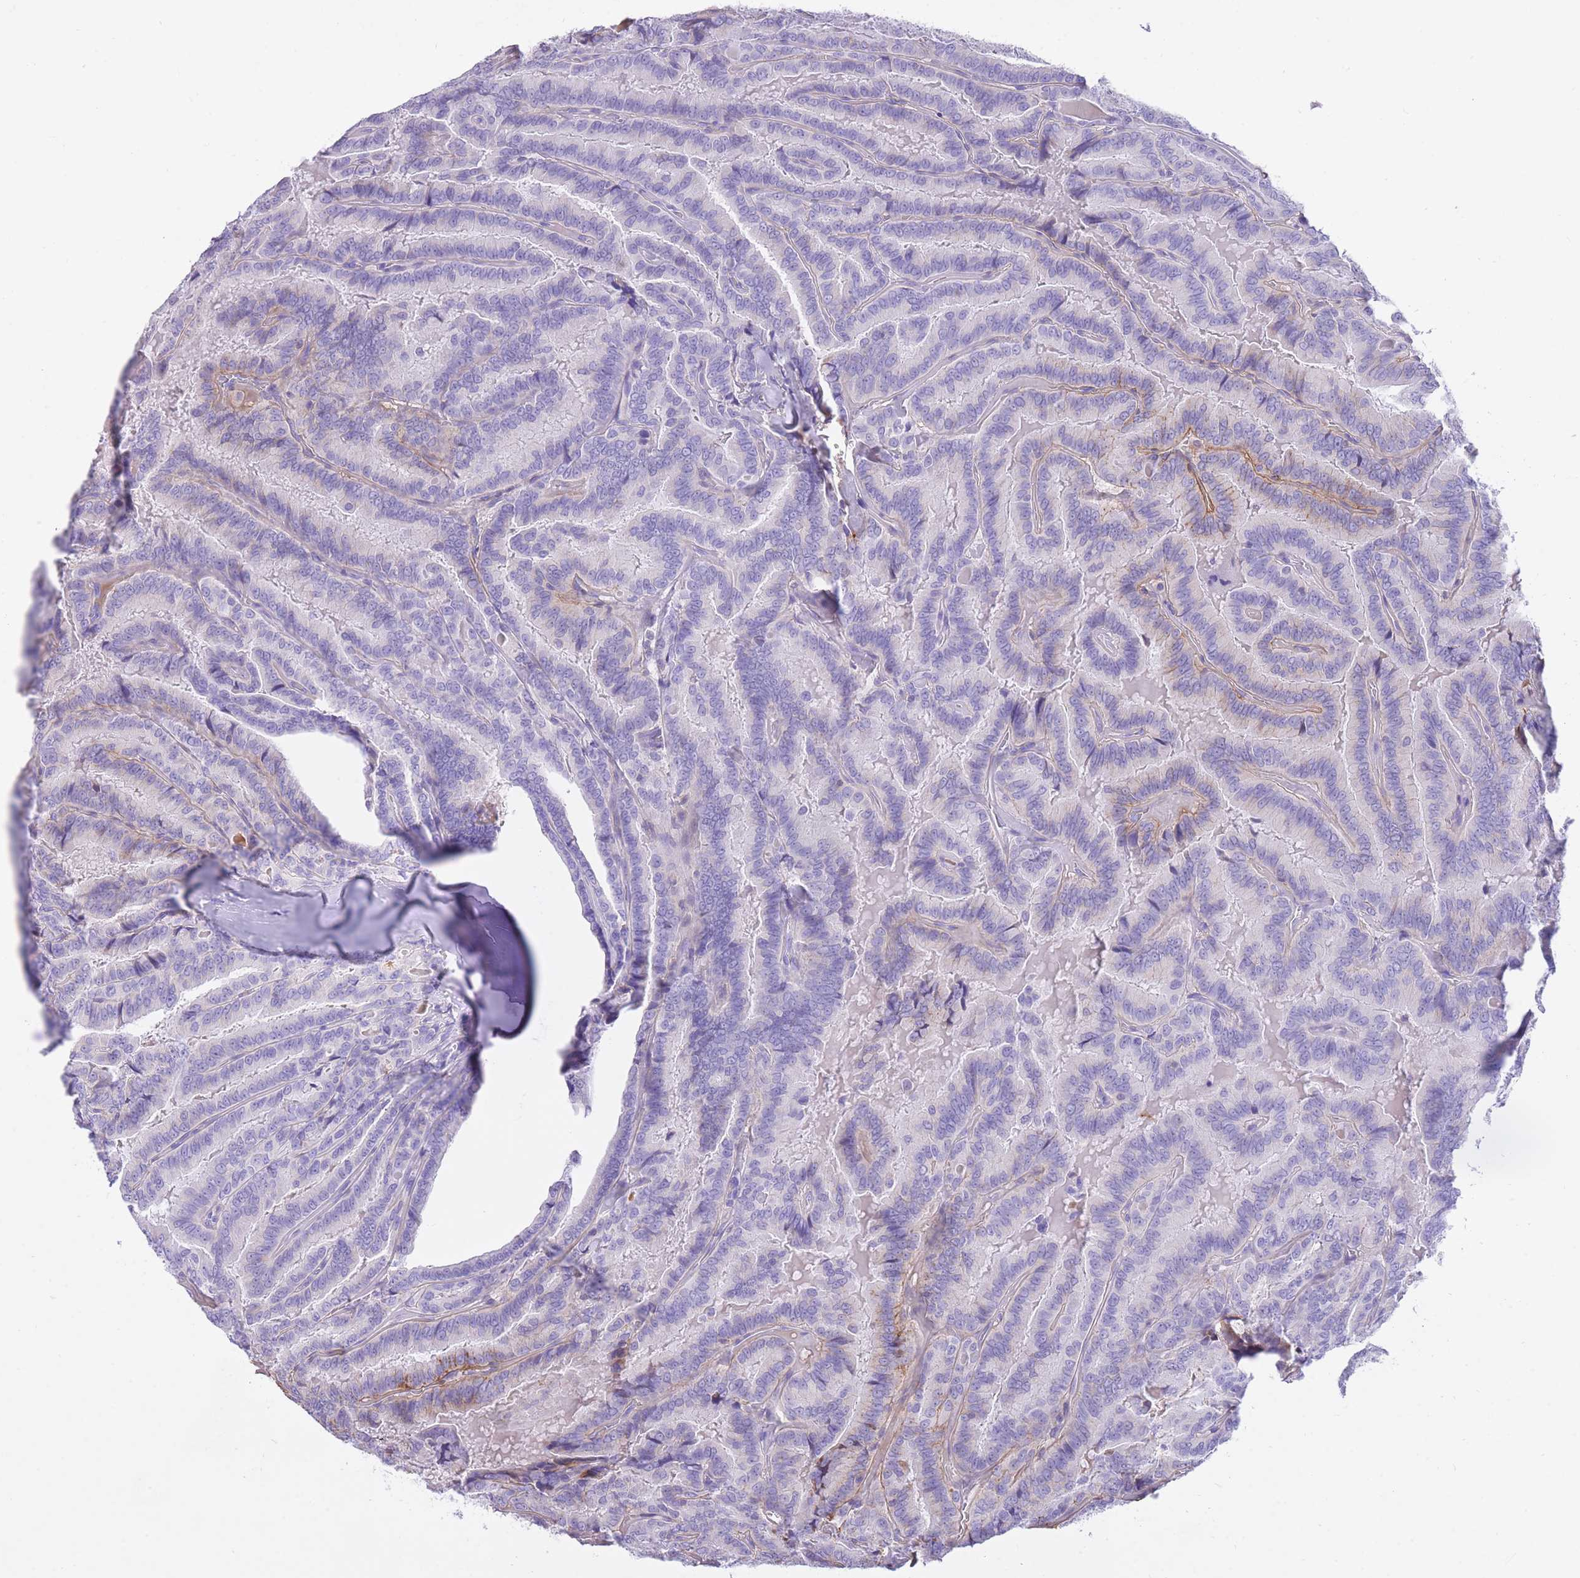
{"staining": {"intensity": "moderate", "quantity": "<25%", "location": "cytoplasmic/membranous"}, "tissue": "thyroid cancer", "cell_type": "Tumor cells", "image_type": "cancer", "snomed": [{"axis": "morphology", "description": "Papillary adenocarcinoma, NOS"}, {"axis": "topography", "description": "Thyroid gland"}], "caption": "Immunohistochemistry staining of thyroid cancer (papillary adenocarcinoma), which displays low levels of moderate cytoplasmic/membranous positivity in approximately <25% of tumor cells indicating moderate cytoplasmic/membranous protein staining. The staining was performed using DAB (brown) for protein detection and nuclei were counterstained in hematoxylin (blue).", "gene": "HRG", "patient": {"sex": "male", "age": 61}}